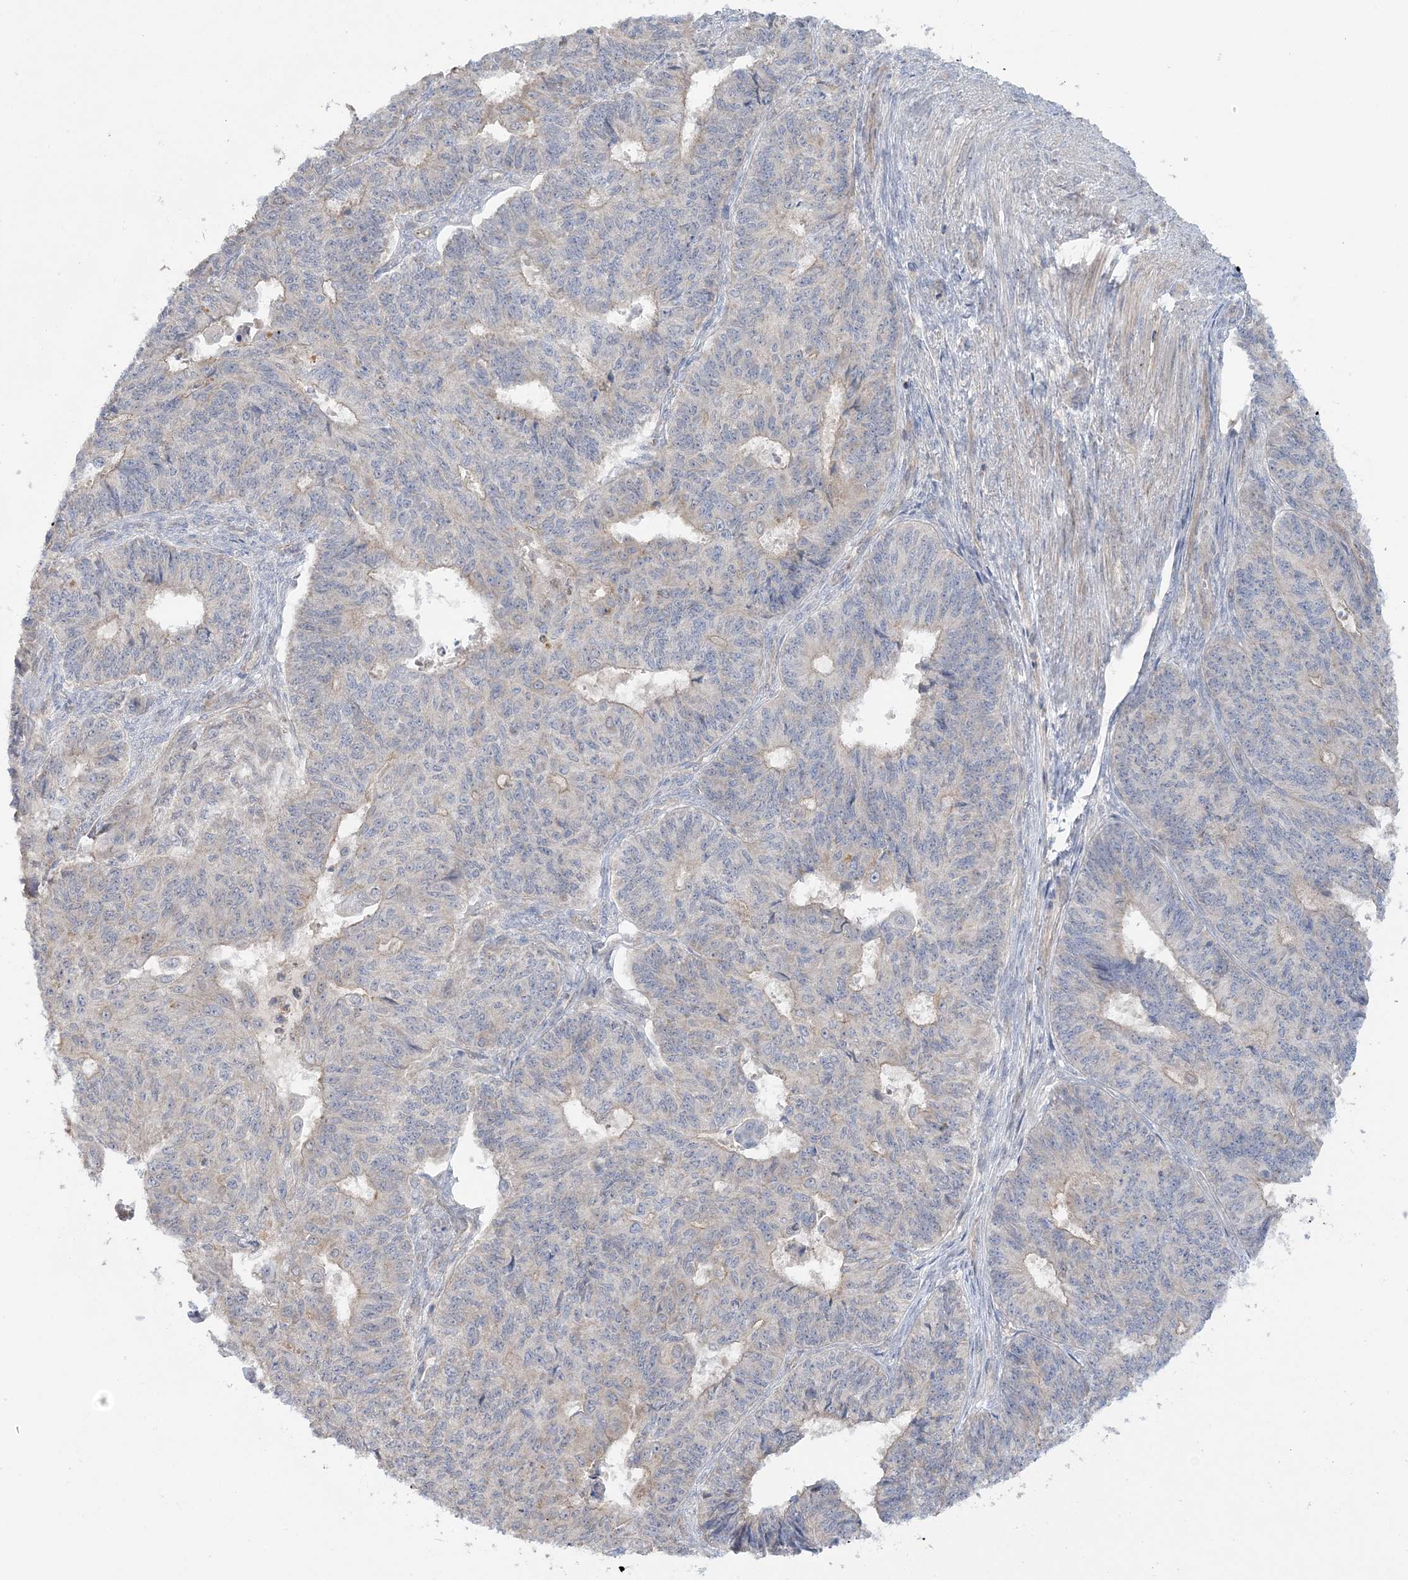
{"staining": {"intensity": "negative", "quantity": "none", "location": "none"}, "tissue": "endometrial cancer", "cell_type": "Tumor cells", "image_type": "cancer", "snomed": [{"axis": "morphology", "description": "Adenocarcinoma, NOS"}, {"axis": "topography", "description": "Endometrium"}], "caption": "This image is of endometrial cancer (adenocarcinoma) stained with IHC to label a protein in brown with the nuclei are counter-stained blue. There is no positivity in tumor cells.", "gene": "MMADHC", "patient": {"sex": "female", "age": 32}}